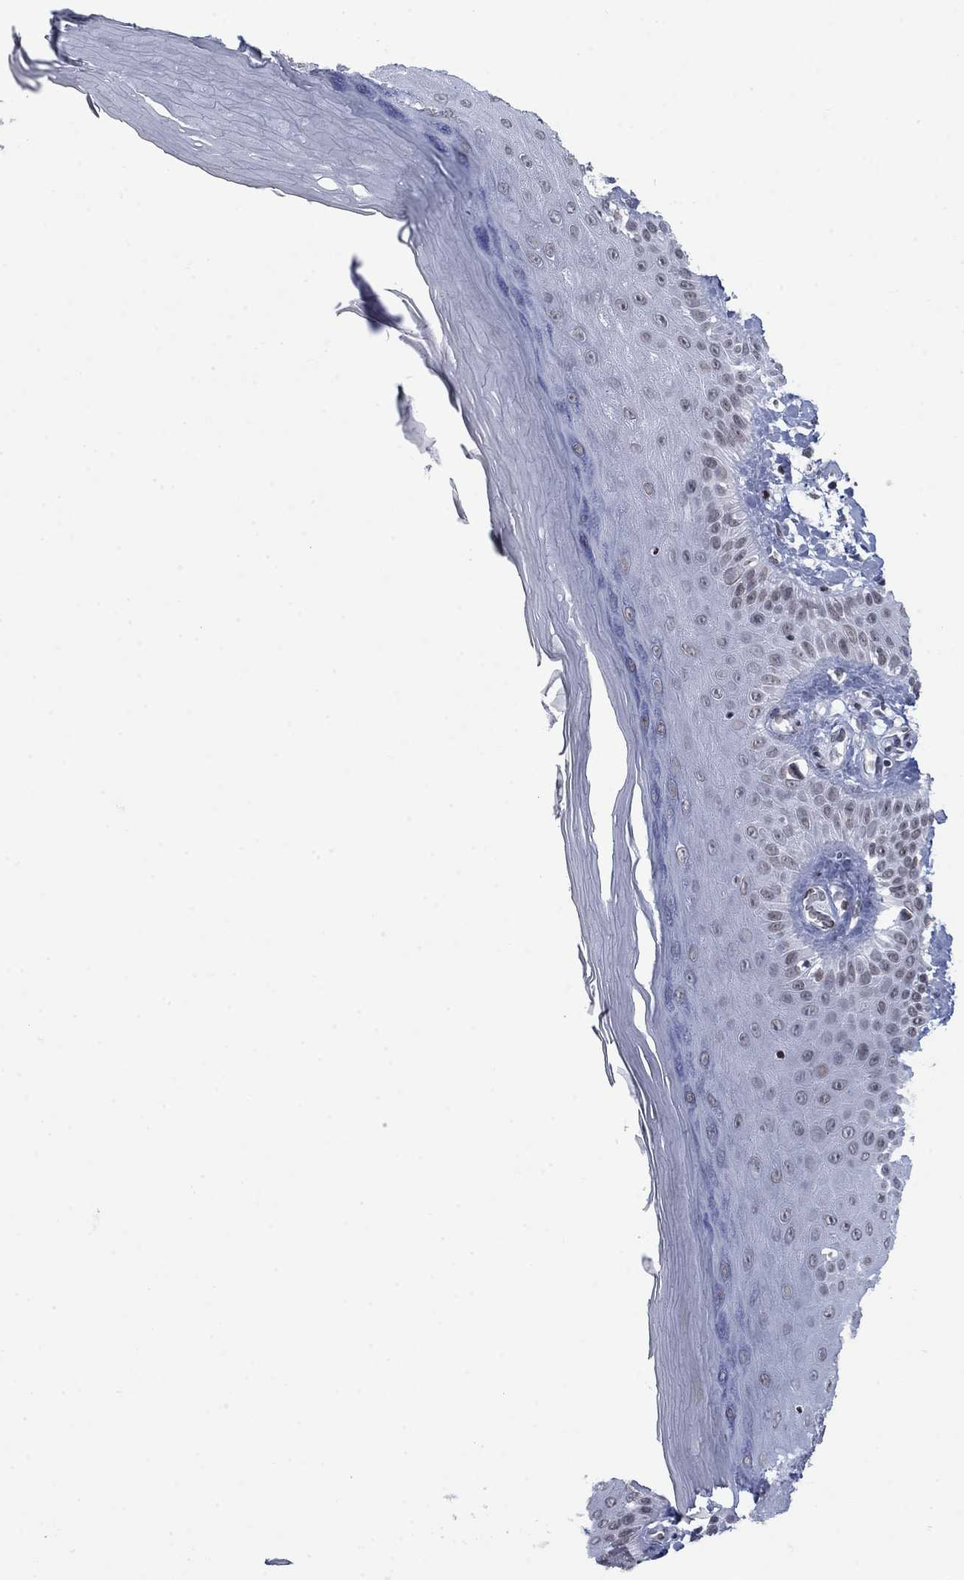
{"staining": {"intensity": "negative", "quantity": "none", "location": "none"}, "tissue": "skin", "cell_type": "Fibroblasts", "image_type": "normal", "snomed": [{"axis": "morphology", "description": "Normal tissue, NOS"}, {"axis": "morphology", "description": "Inflammation, NOS"}, {"axis": "morphology", "description": "Fibrosis, NOS"}, {"axis": "topography", "description": "Skin"}], "caption": "A high-resolution photomicrograph shows IHC staining of normal skin, which displays no significant positivity in fibroblasts. (Stains: DAB IHC with hematoxylin counter stain, Microscopy: brightfield microscopy at high magnification).", "gene": "NPAS3", "patient": {"sex": "male", "age": 71}}